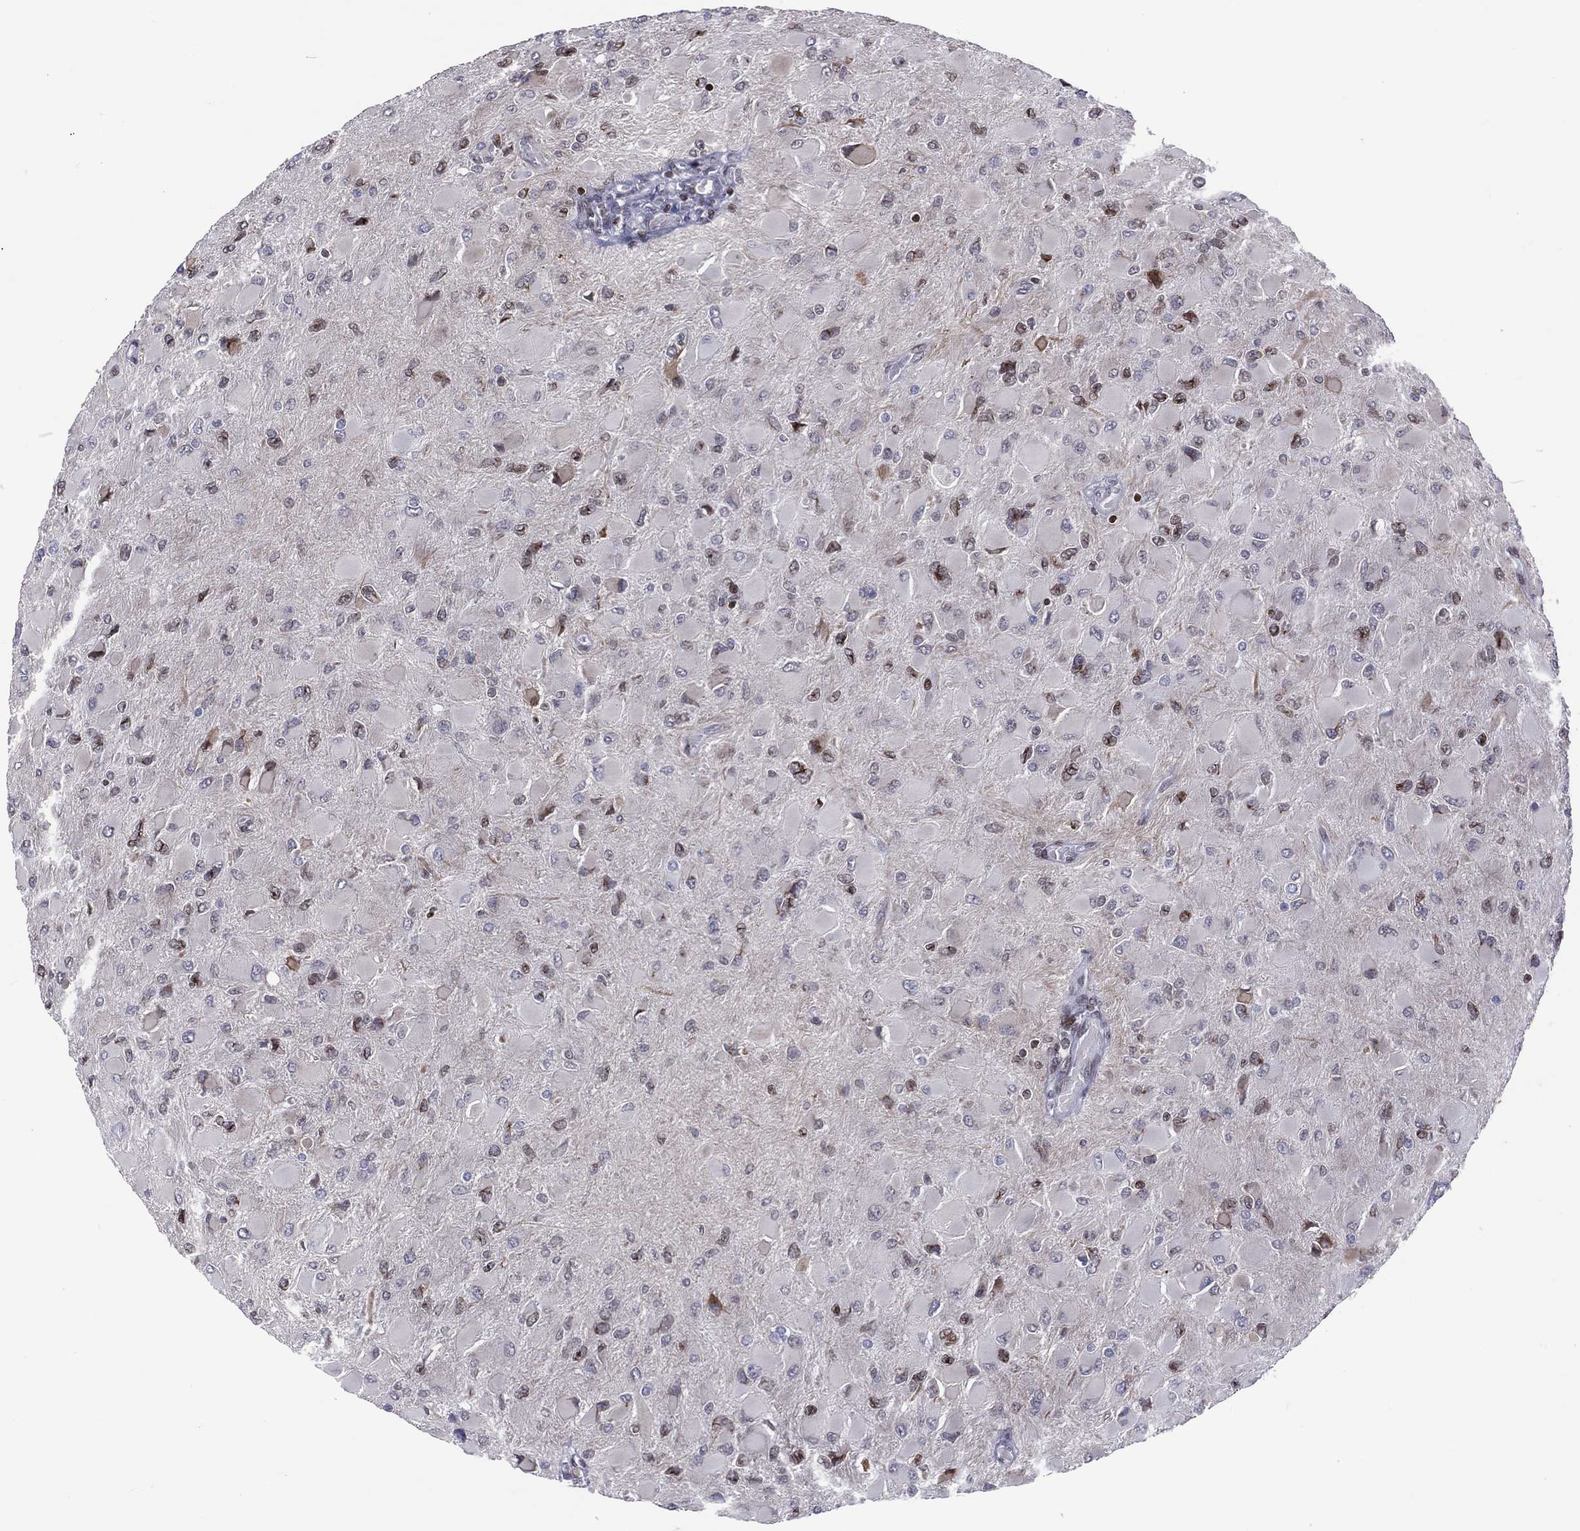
{"staining": {"intensity": "strong", "quantity": "<25%", "location": "nuclear"}, "tissue": "glioma", "cell_type": "Tumor cells", "image_type": "cancer", "snomed": [{"axis": "morphology", "description": "Glioma, malignant, High grade"}, {"axis": "topography", "description": "Cerebral cortex"}], "caption": "Immunohistochemical staining of human glioma reveals medium levels of strong nuclear protein positivity in approximately <25% of tumor cells. (IHC, brightfield microscopy, high magnification).", "gene": "DBF4B", "patient": {"sex": "female", "age": 36}}